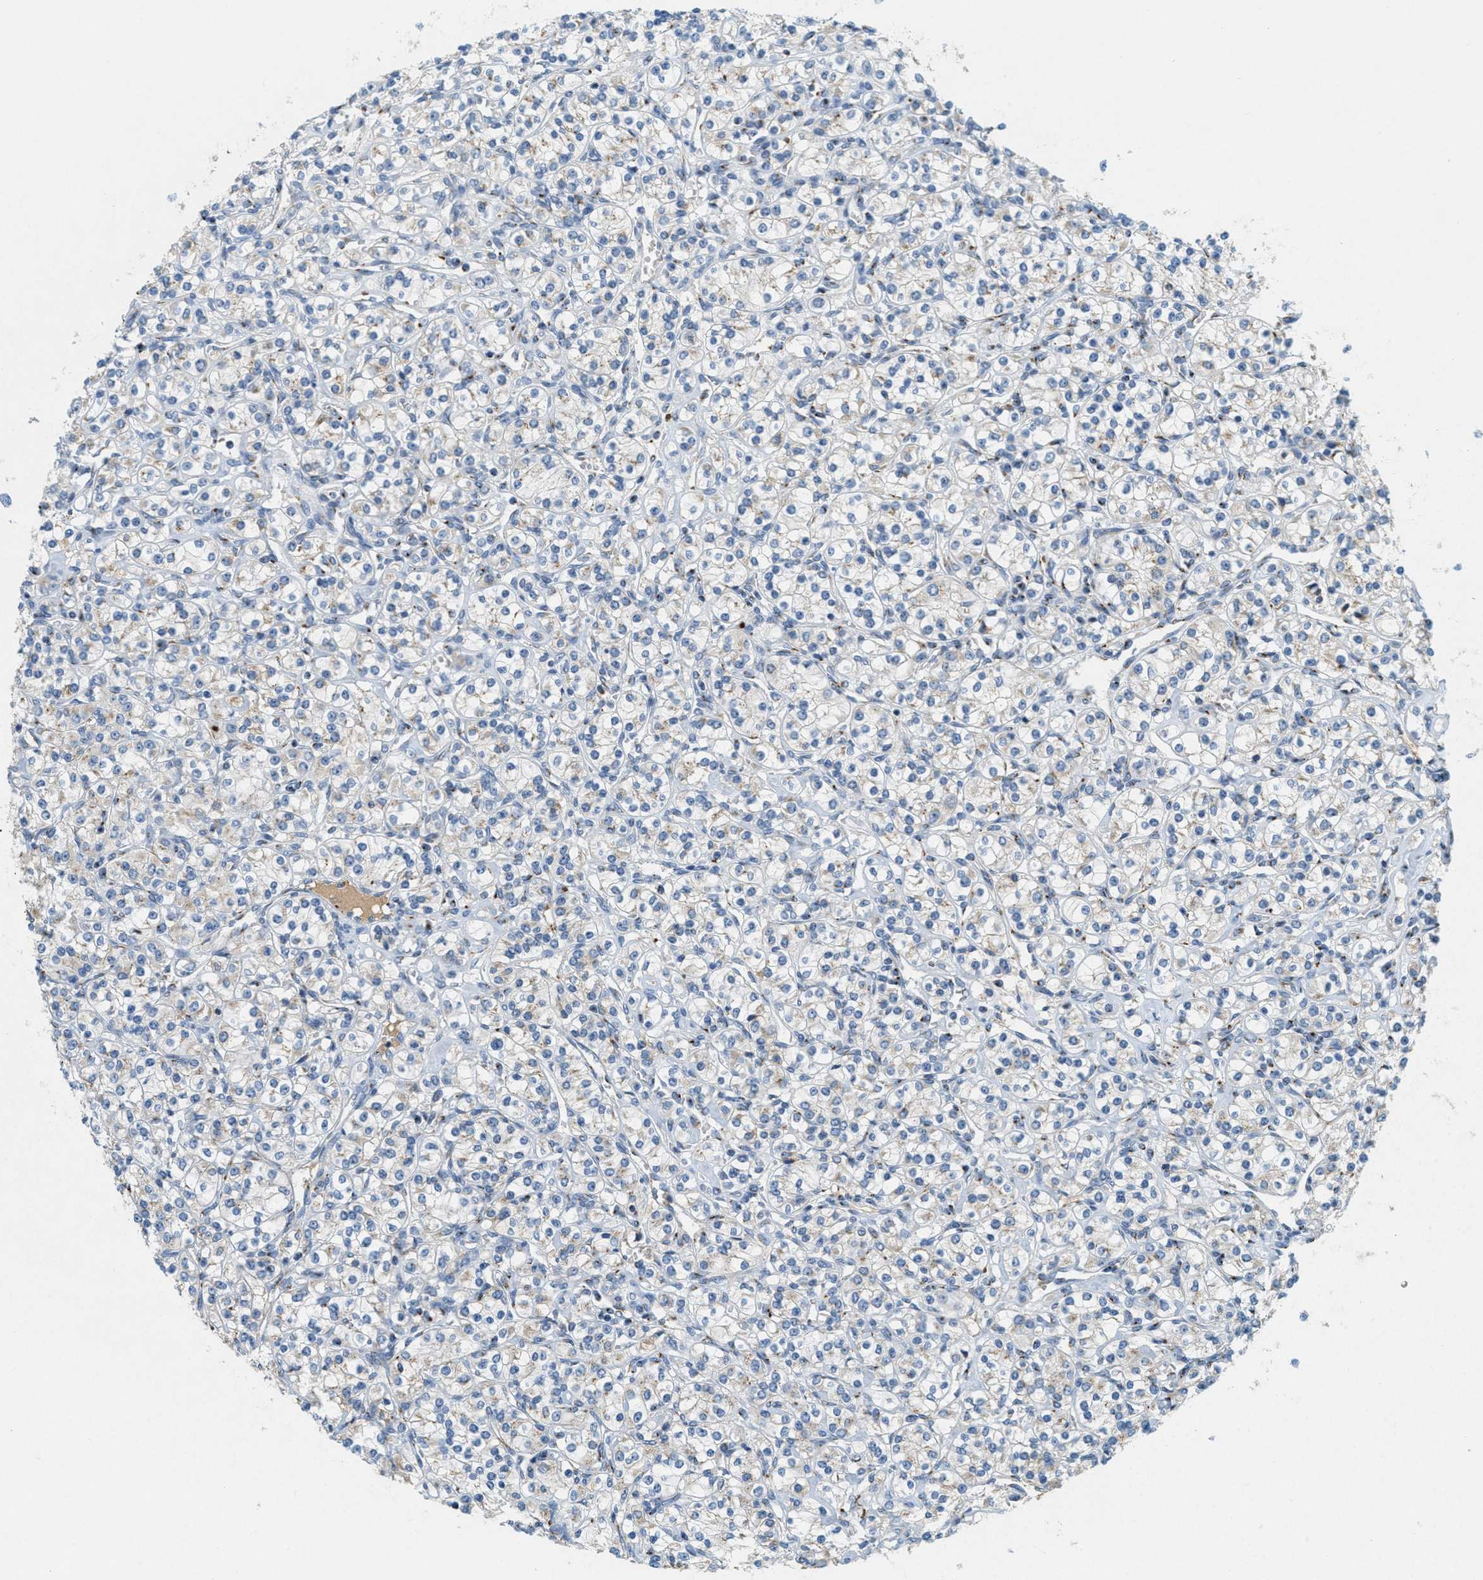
{"staining": {"intensity": "negative", "quantity": "none", "location": "none"}, "tissue": "renal cancer", "cell_type": "Tumor cells", "image_type": "cancer", "snomed": [{"axis": "morphology", "description": "Adenocarcinoma, NOS"}, {"axis": "topography", "description": "Kidney"}], "caption": "Renal cancer was stained to show a protein in brown. There is no significant staining in tumor cells.", "gene": "ENTPD4", "patient": {"sex": "male", "age": 77}}